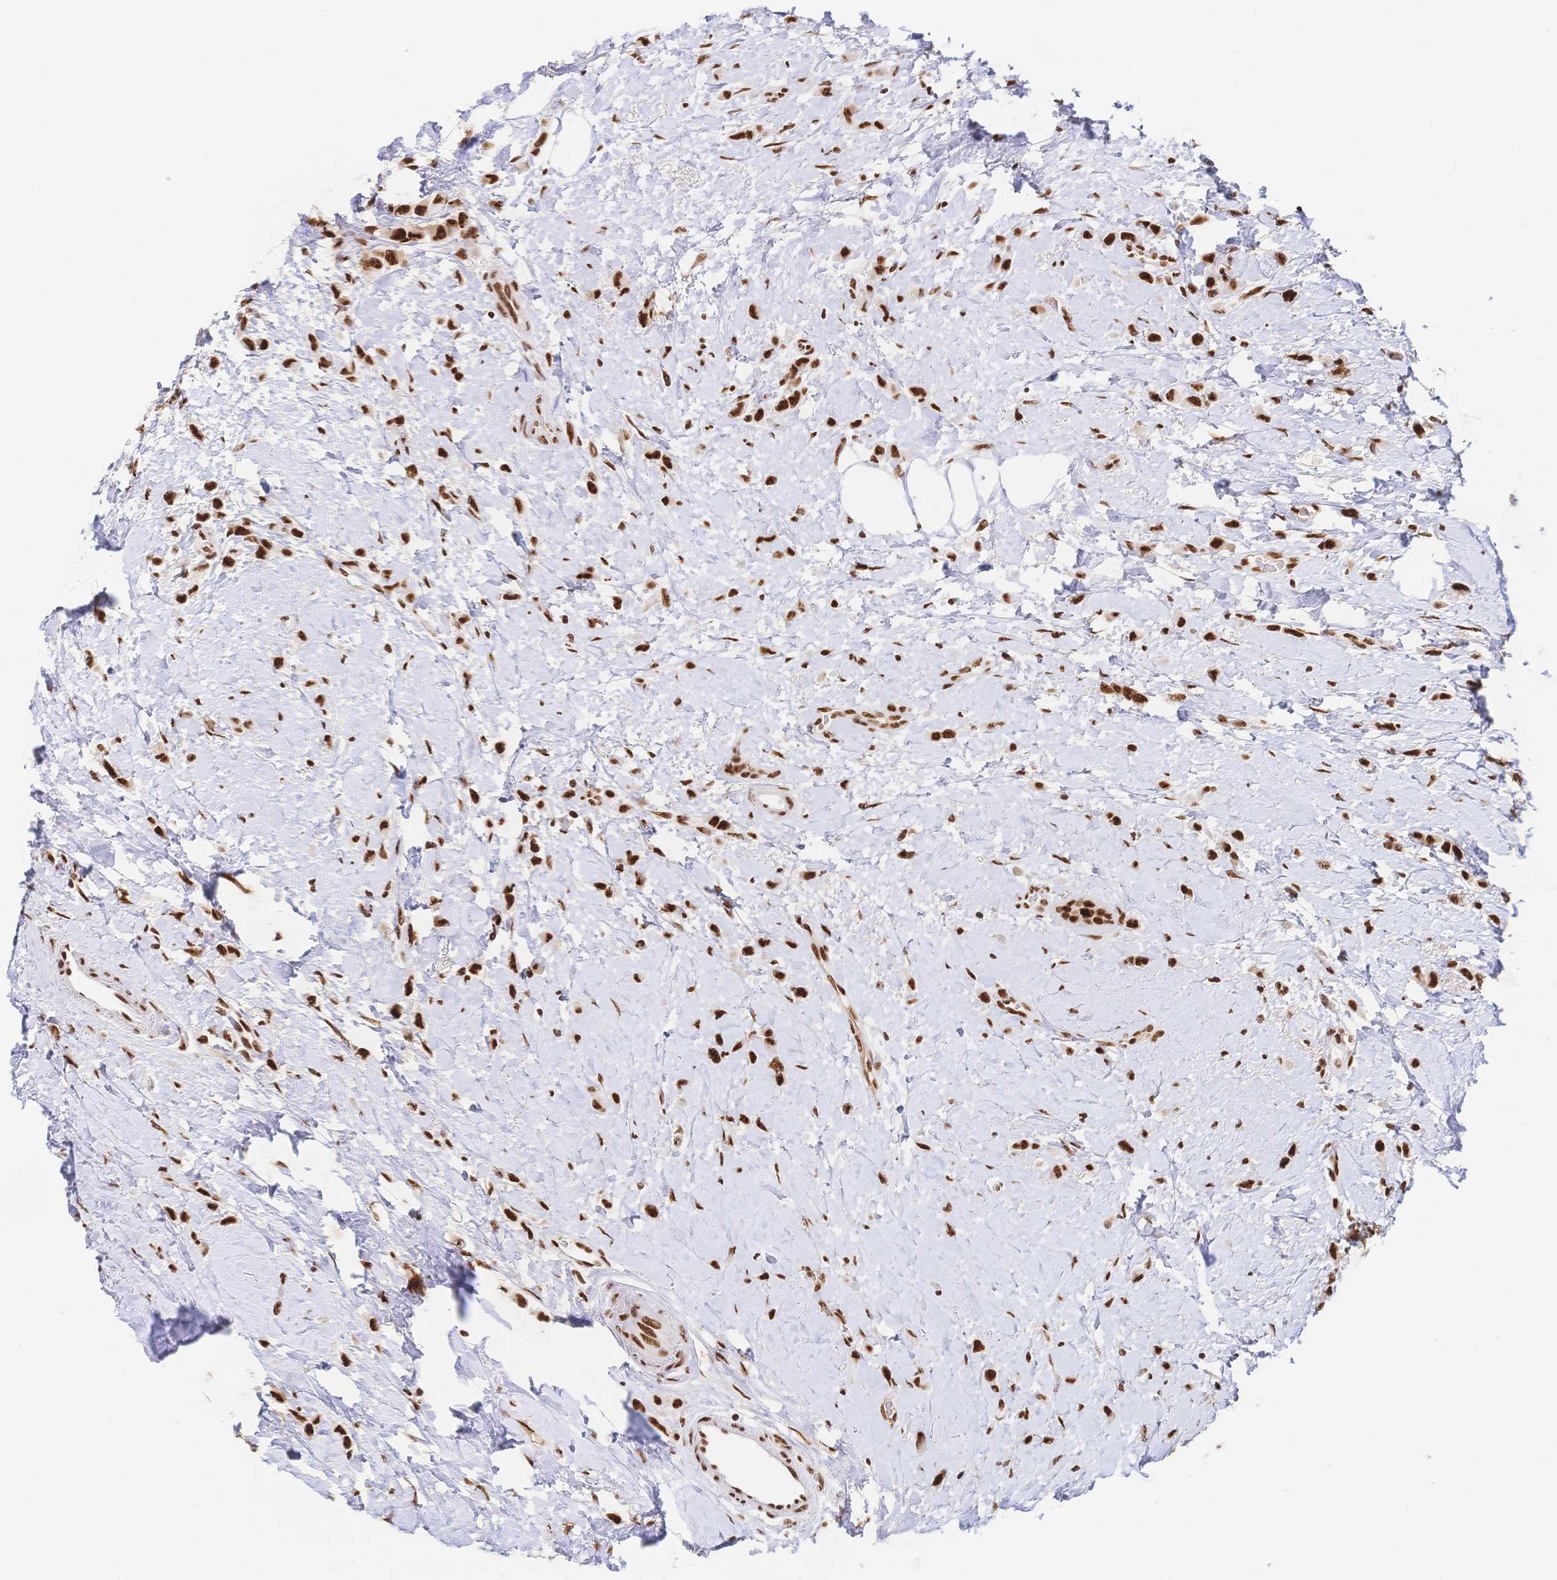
{"staining": {"intensity": "strong", "quantity": ">75%", "location": "nuclear"}, "tissue": "breast cancer", "cell_type": "Tumor cells", "image_type": "cancer", "snomed": [{"axis": "morphology", "description": "Lobular carcinoma"}, {"axis": "topography", "description": "Breast"}], "caption": "Immunohistochemistry (DAB (3,3'-diaminobenzidine)) staining of breast cancer exhibits strong nuclear protein positivity in about >75% of tumor cells. (DAB (3,3'-diaminobenzidine) IHC, brown staining for protein, blue staining for nuclei).", "gene": "SRSF1", "patient": {"sex": "female", "age": 66}}